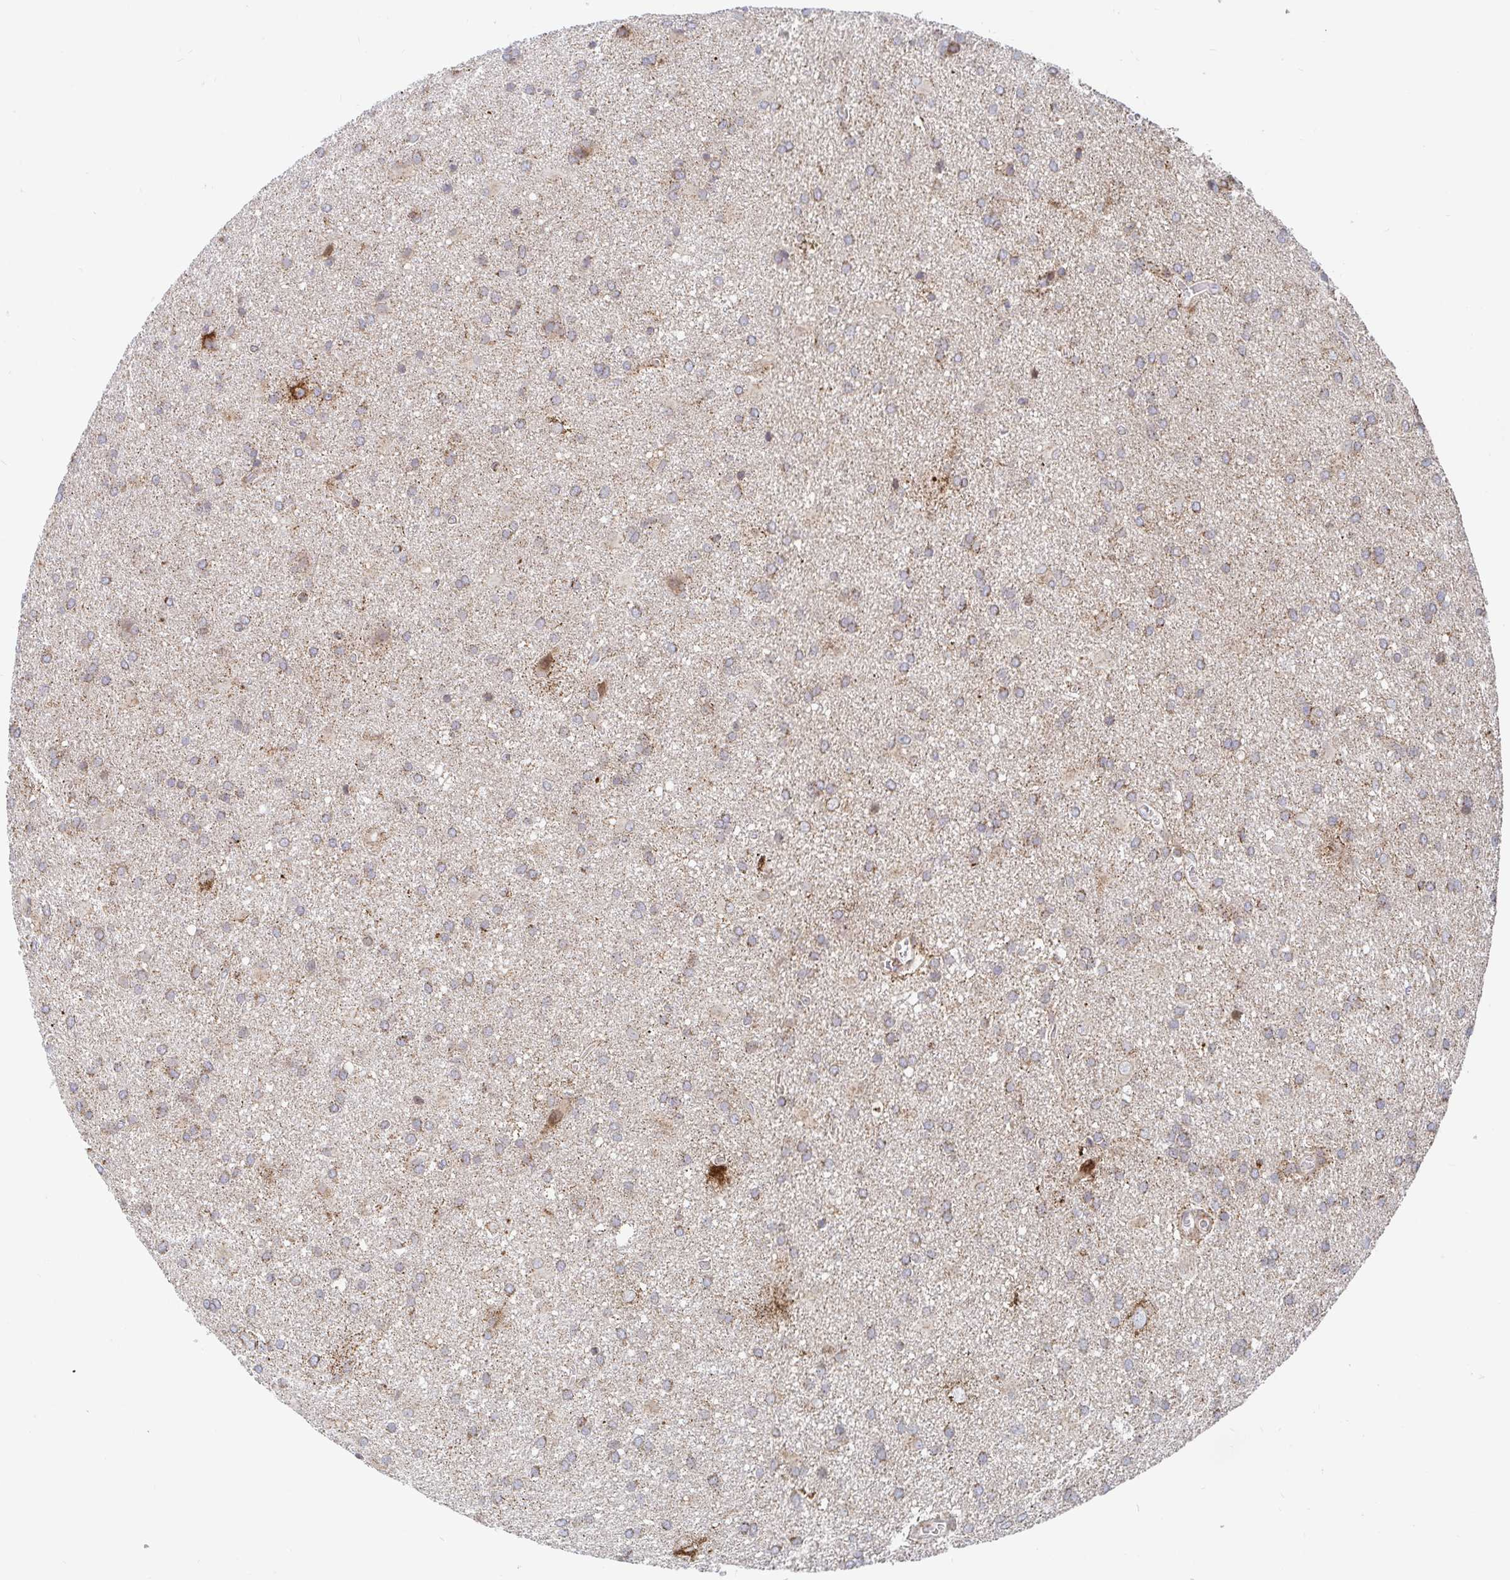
{"staining": {"intensity": "weak", "quantity": ">75%", "location": "cytoplasmic/membranous"}, "tissue": "glioma", "cell_type": "Tumor cells", "image_type": "cancer", "snomed": [{"axis": "morphology", "description": "Glioma, malignant, Low grade"}, {"axis": "topography", "description": "Brain"}], "caption": "The photomicrograph displays staining of glioma, revealing weak cytoplasmic/membranous protein expression (brown color) within tumor cells.", "gene": "STARD8", "patient": {"sex": "male", "age": 66}}